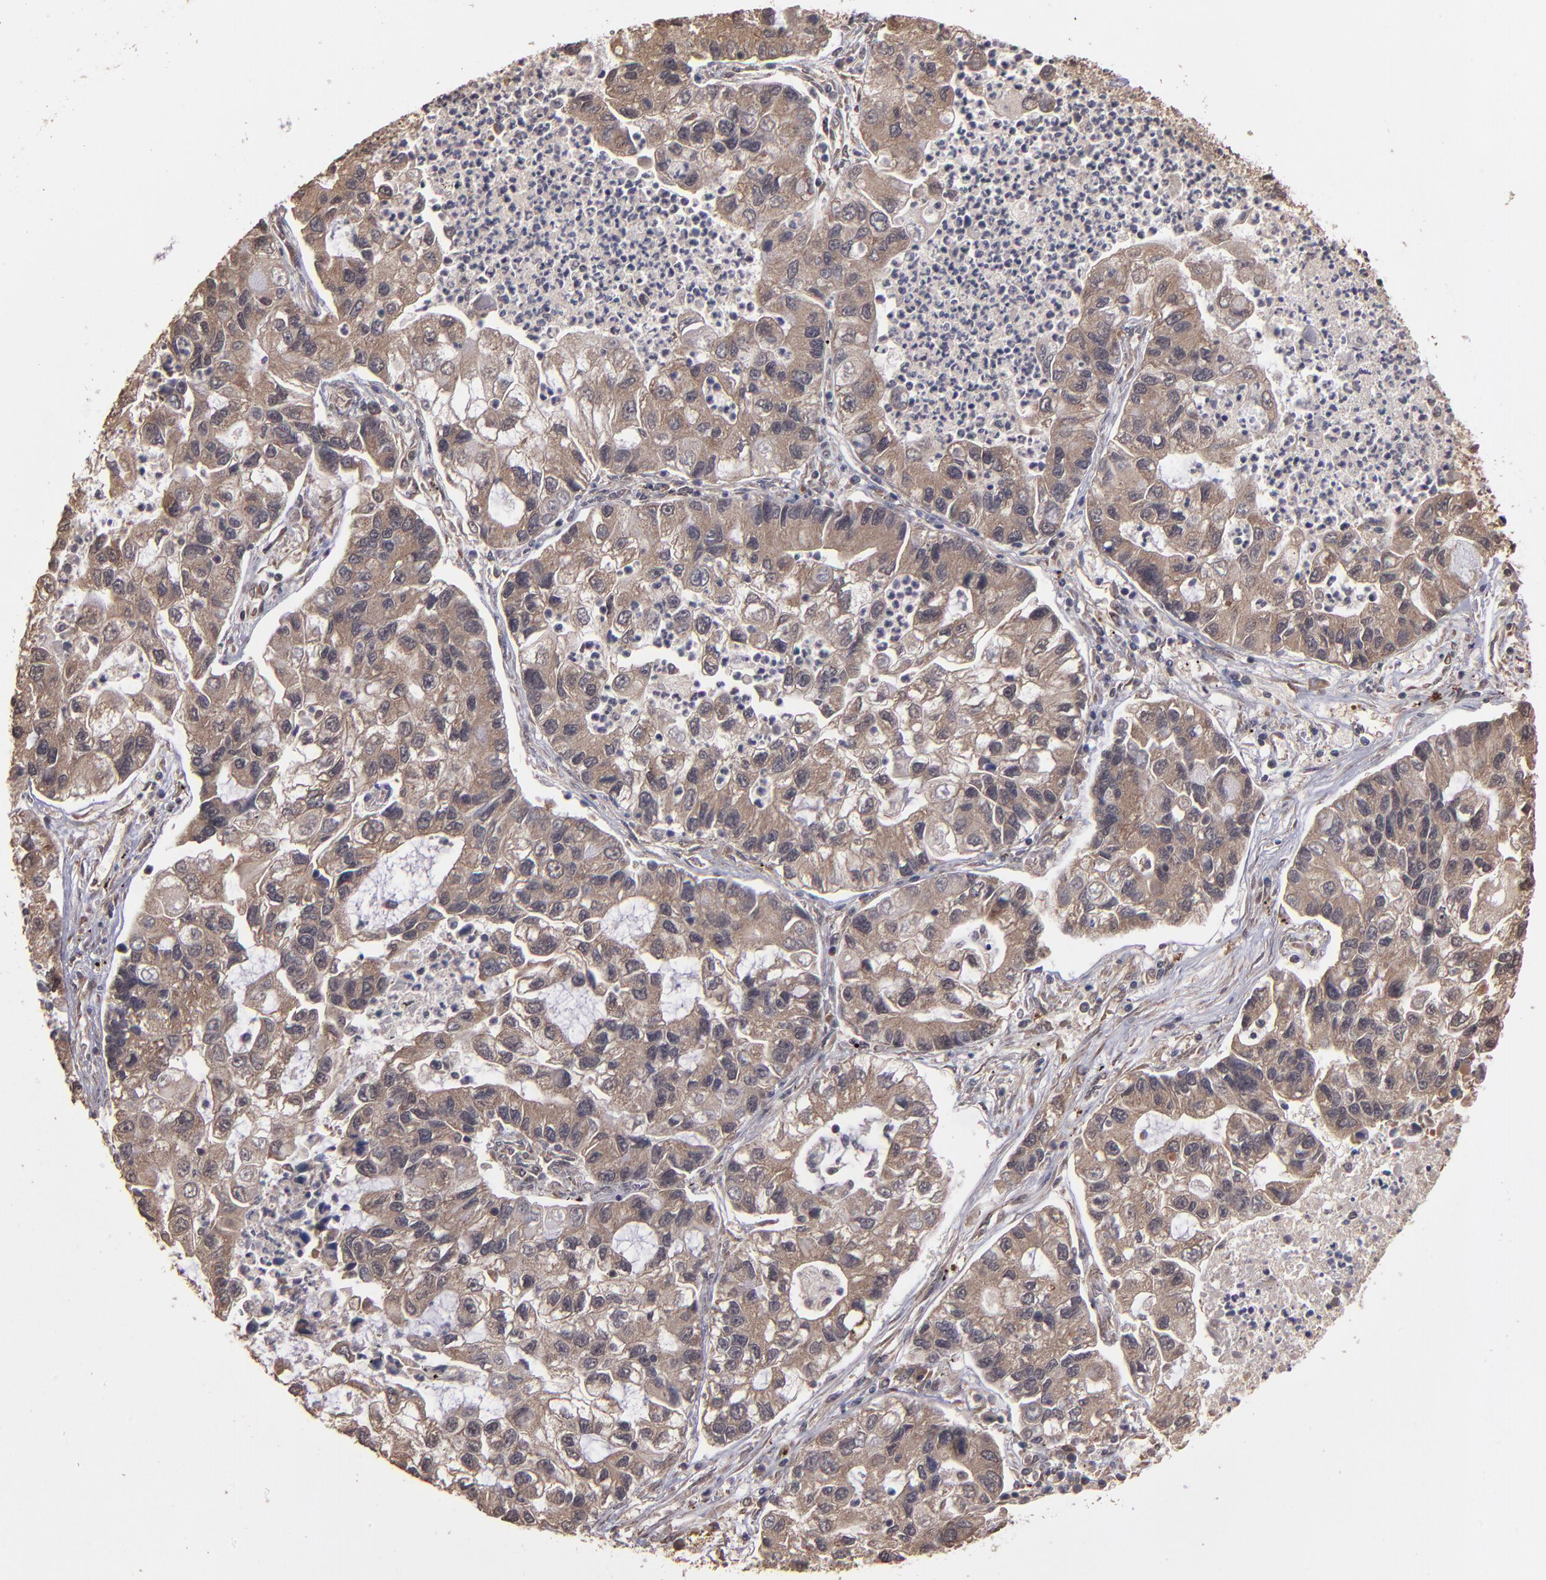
{"staining": {"intensity": "weak", "quantity": "<25%", "location": "cytoplasmic/membranous"}, "tissue": "lung cancer", "cell_type": "Tumor cells", "image_type": "cancer", "snomed": [{"axis": "morphology", "description": "Adenocarcinoma, NOS"}, {"axis": "topography", "description": "Lung"}], "caption": "High magnification brightfield microscopy of lung cancer stained with DAB (brown) and counterstained with hematoxylin (blue): tumor cells show no significant positivity.", "gene": "NFE2L2", "patient": {"sex": "female", "age": 51}}